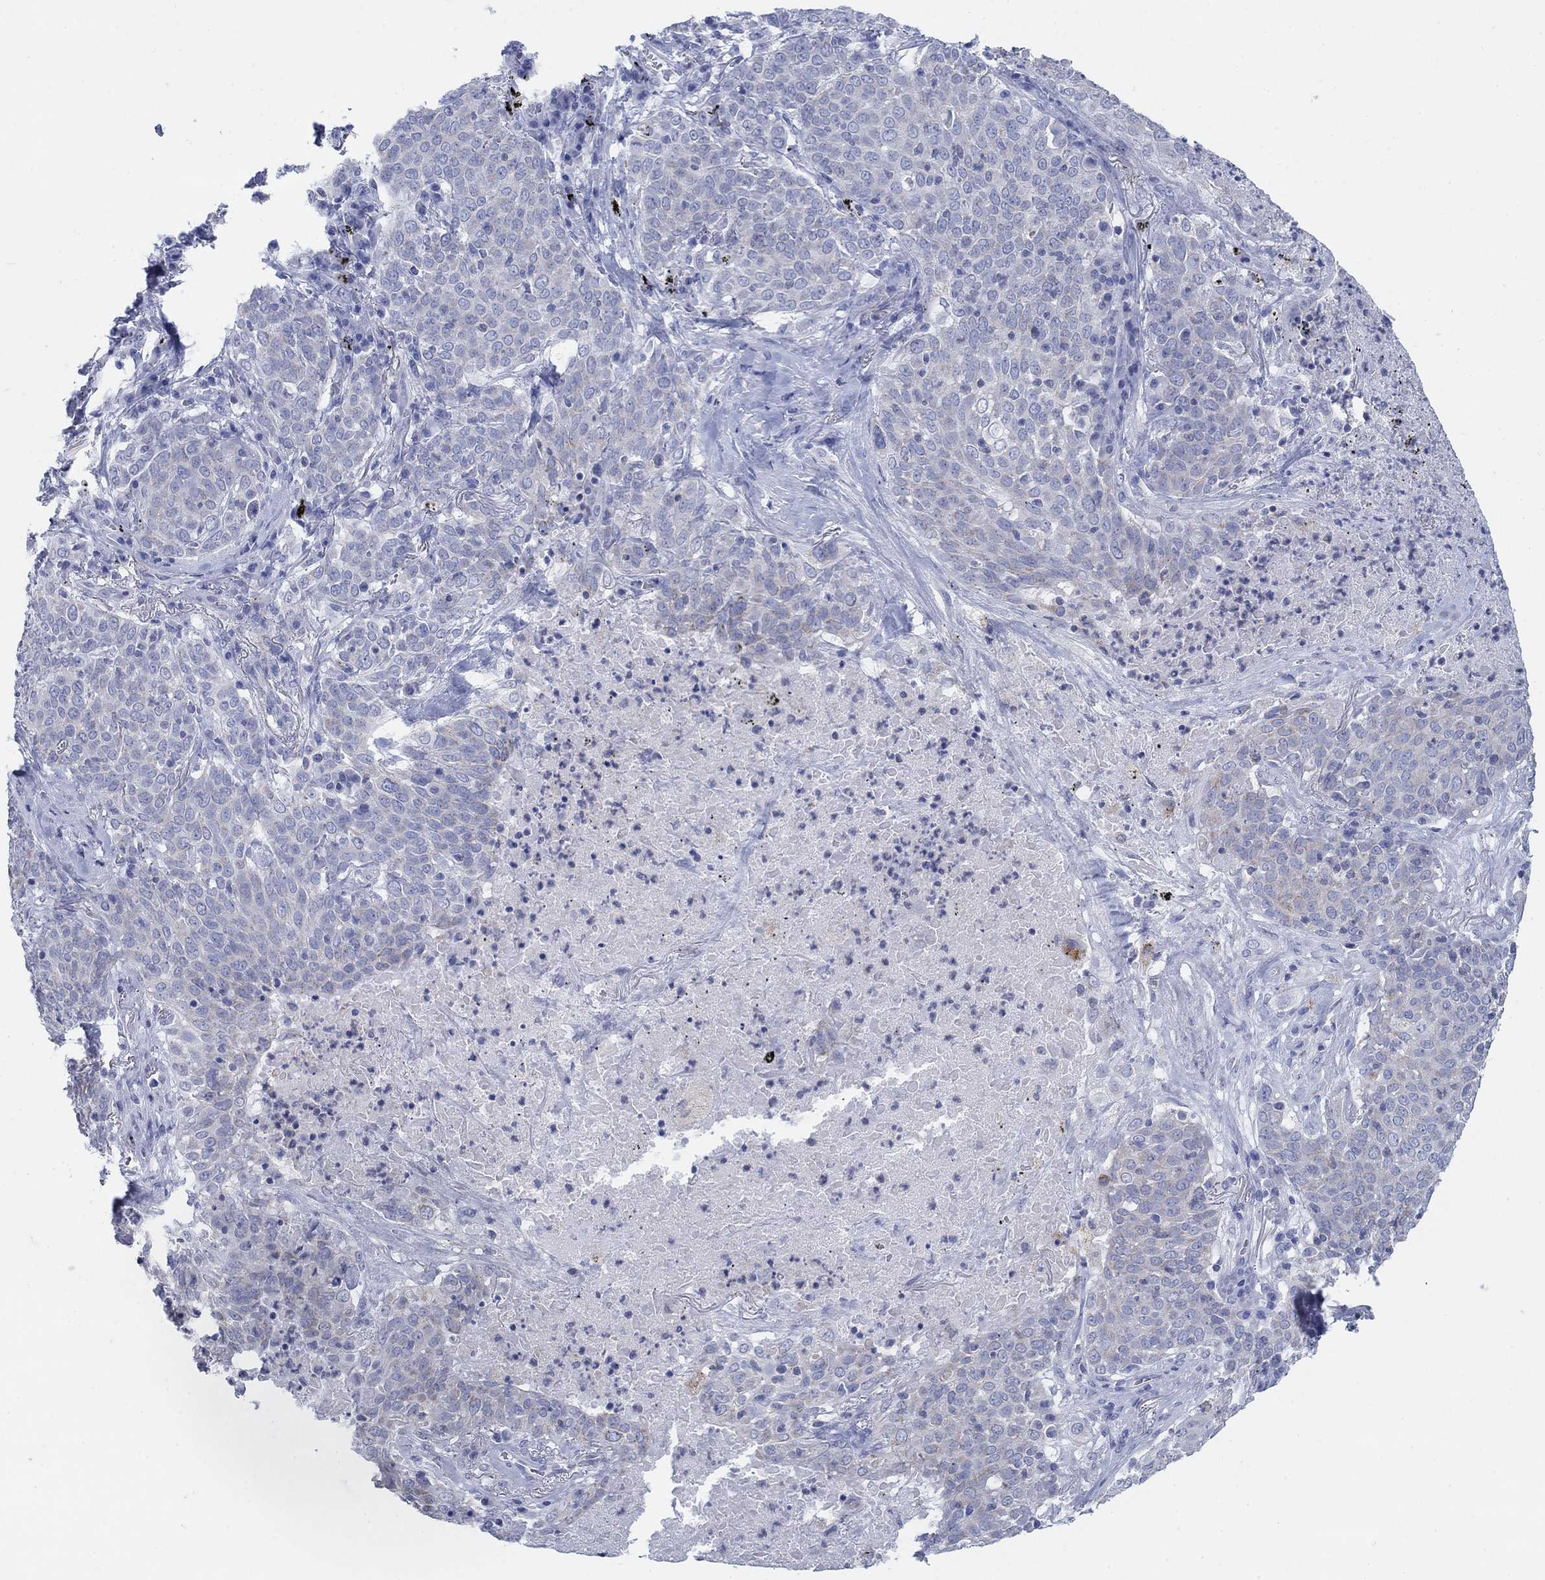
{"staining": {"intensity": "negative", "quantity": "none", "location": "none"}, "tissue": "lung cancer", "cell_type": "Tumor cells", "image_type": "cancer", "snomed": [{"axis": "morphology", "description": "Squamous cell carcinoma, NOS"}, {"axis": "topography", "description": "Lung"}], "caption": "Immunohistochemical staining of human lung cancer (squamous cell carcinoma) reveals no significant staining in tumor cells.", "gene": "SCCPDH", "patient": {"sex": "male", "age": 82}}